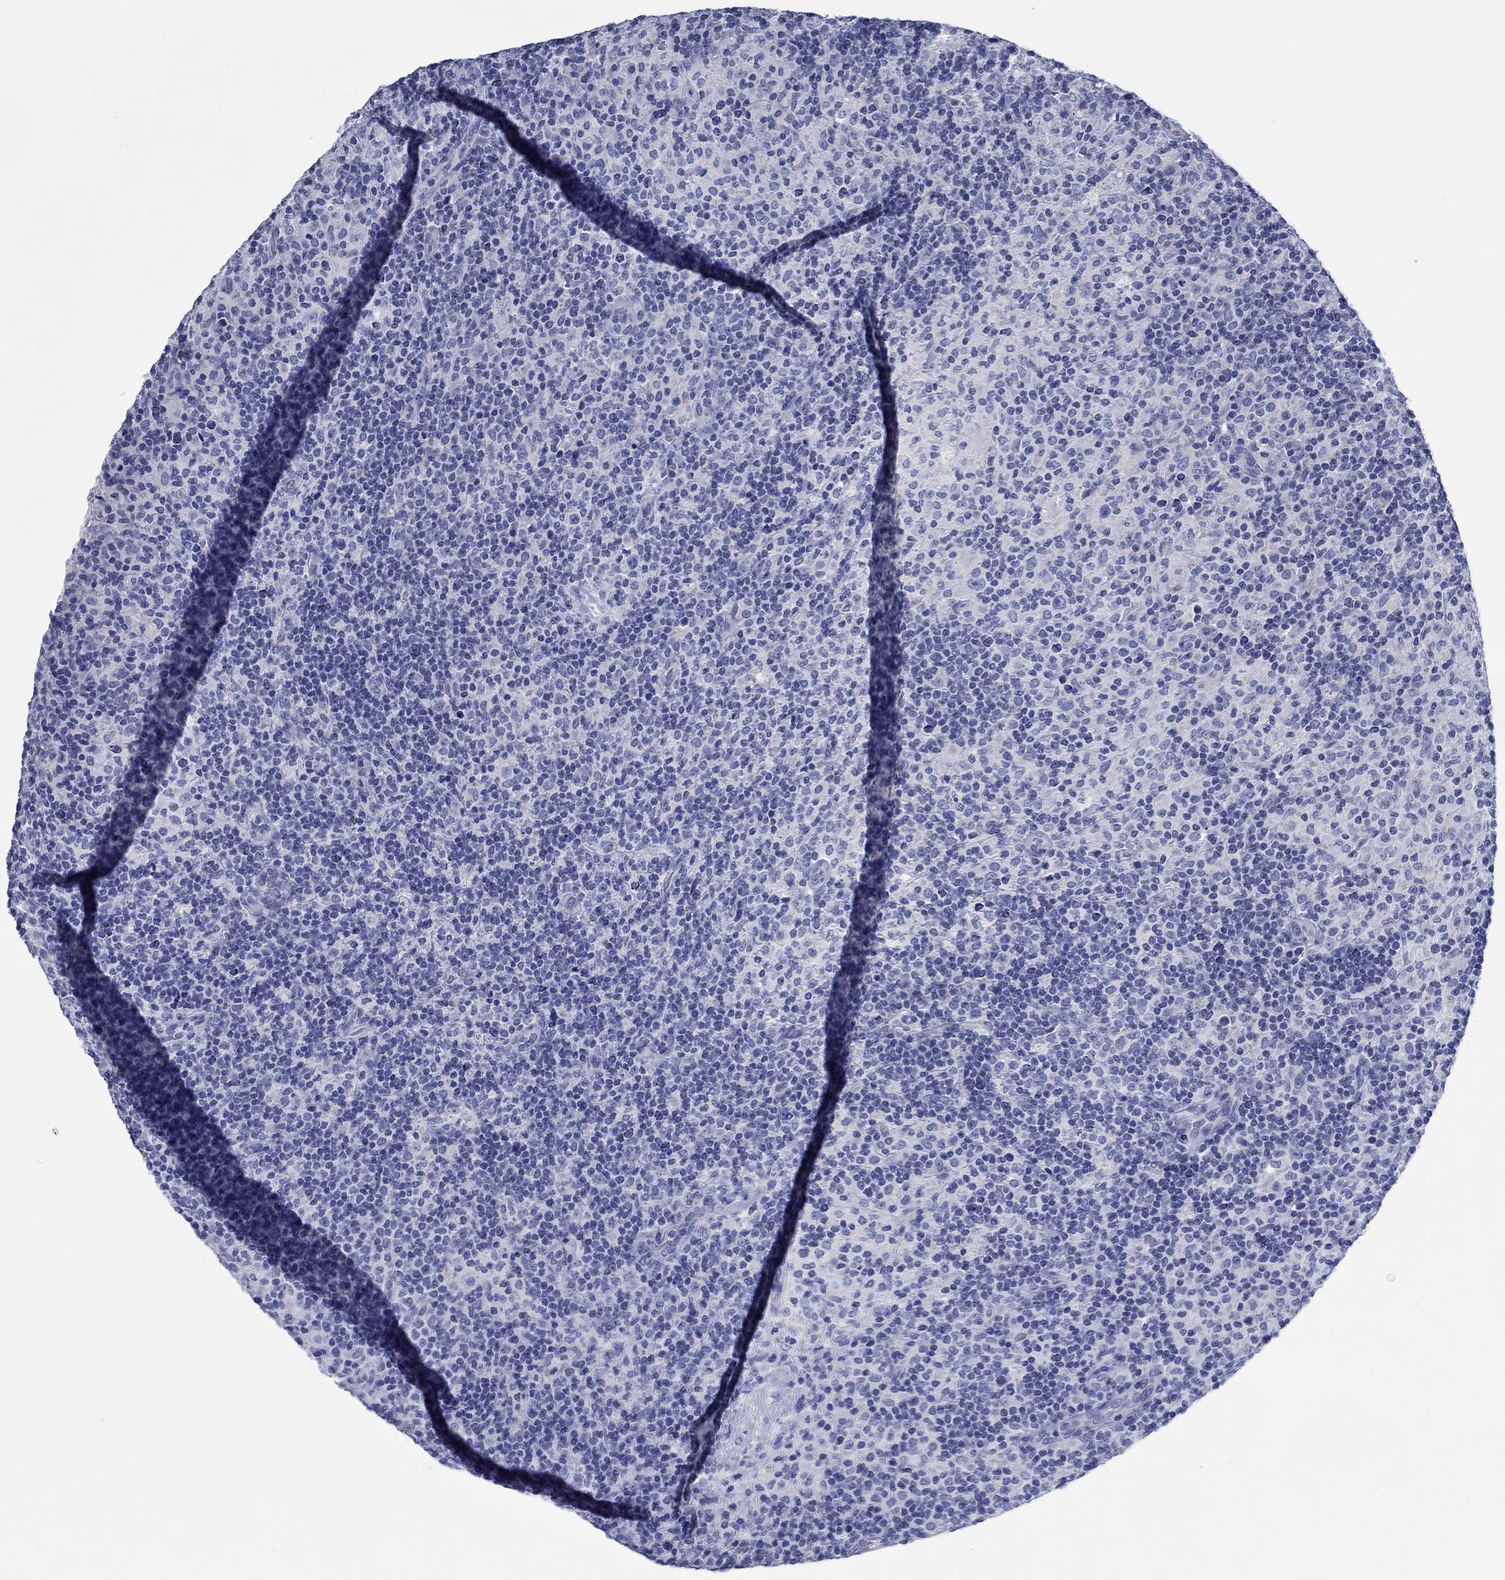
{"staining": {"intensity": "negative", "quantity": "none", "location": "none"}, "tissue": "lymphoma", "cell_type": "Tumor cells", "image_type": "cancer", "snomed": [{"axis": "morphology", "description": "Hodgkin's disease, NOS"}, {"axis": "topography", "description": "Lymph node"}], "caption": "Histopathology image shows no significant protein expression in tumor cells of Hodgkin's disease.", "gene": "HCRT", "patient": {"sex": "male", "age": 70}}